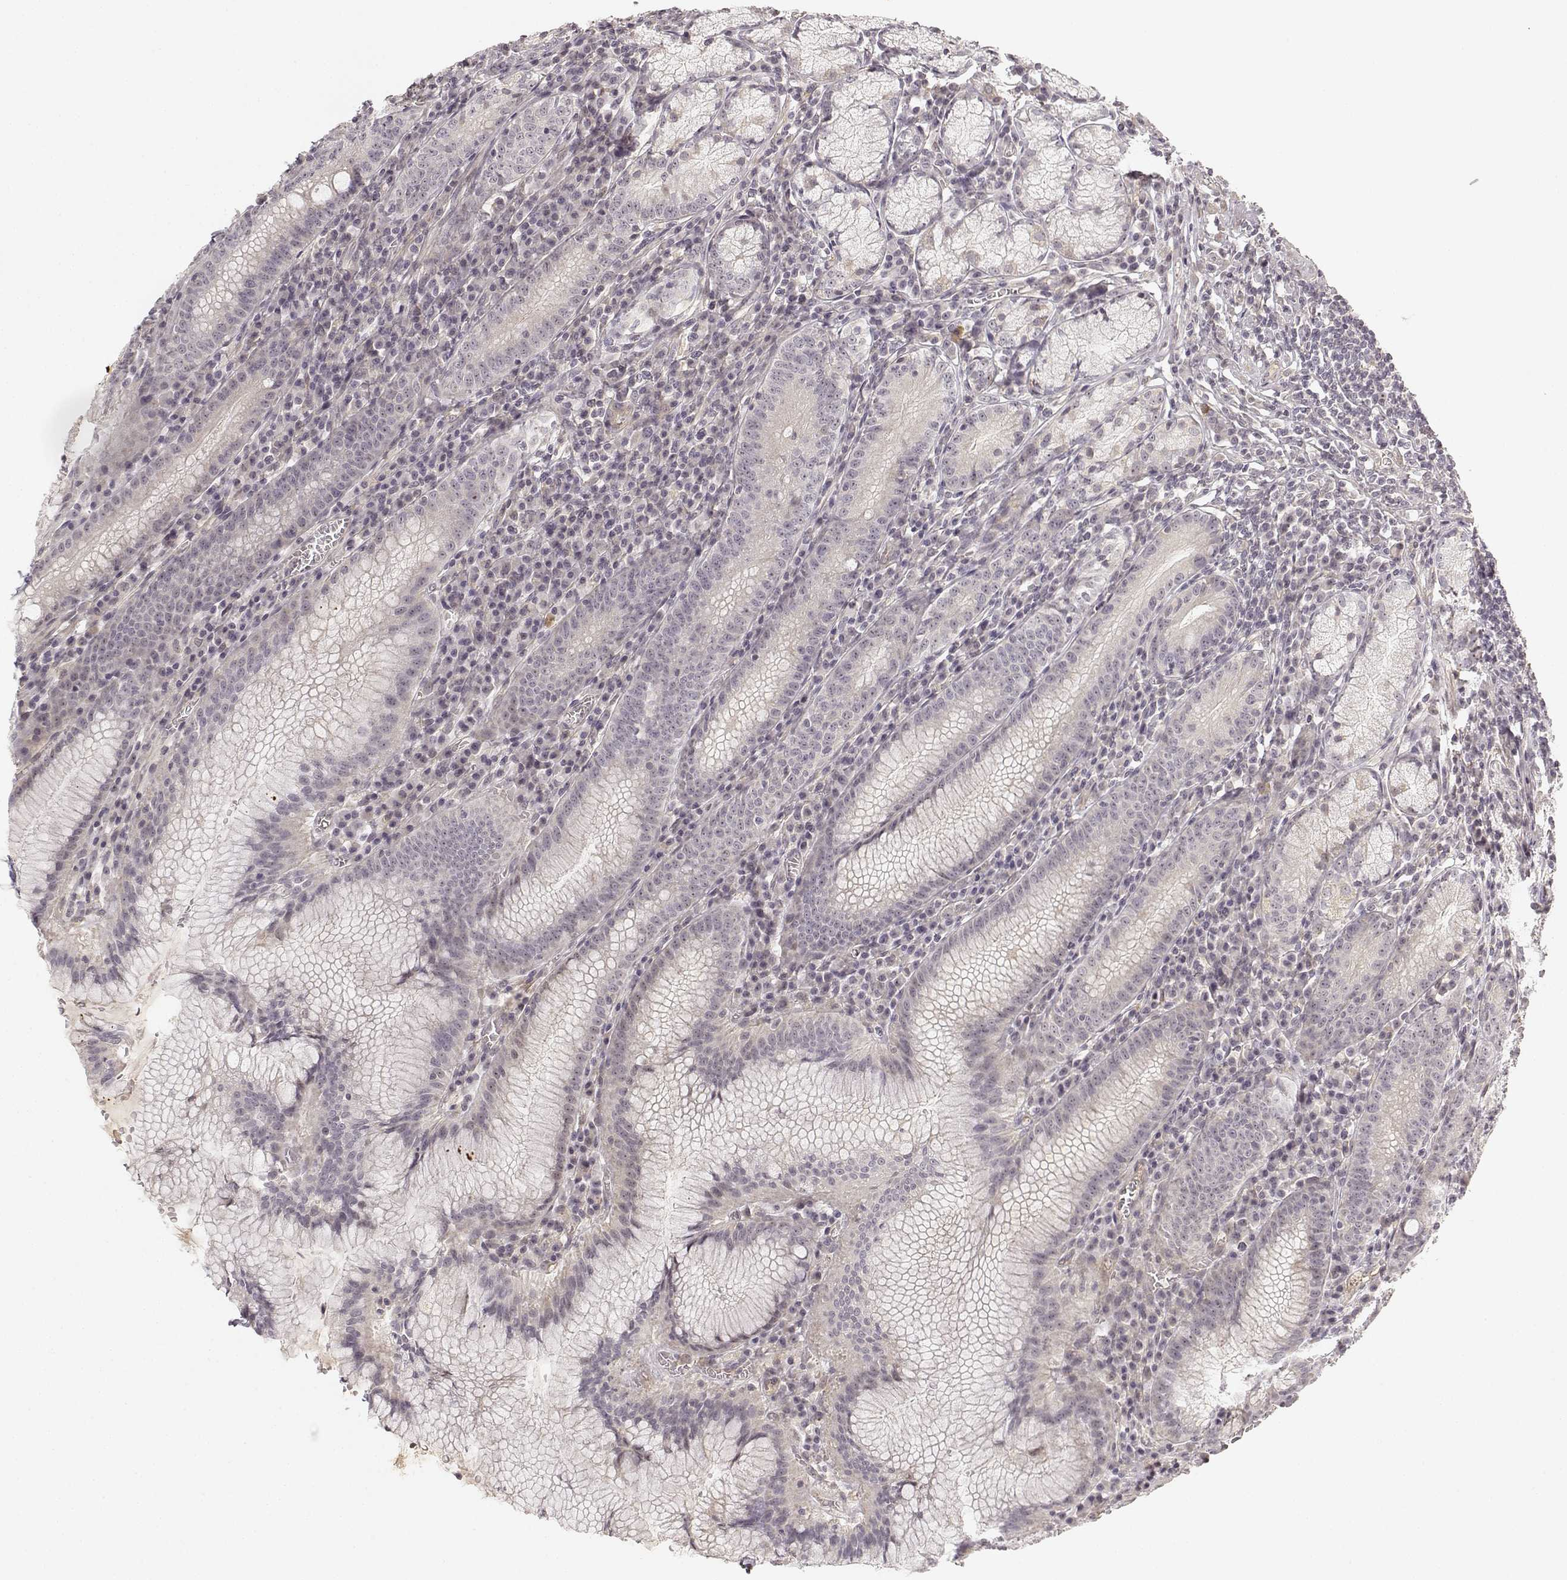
{"staining": {"intensity": "weak", "quantity": "<25%", "location": "cytoplasmic/membranous"}, "tissue": "stomach", "cell_type": "Glandular cells", "image_type": "normal", "snomed": [{"axis": "morphology", "description": "Normal tissue, NOS"}, {"axis": "topography", "description": "Stomach"}], "caption": "The immunohistochemistry image has no significant staining in glandular cells of stomach.", "gene": "MED12L", "patient": {"sex": "male", "age": 55}}